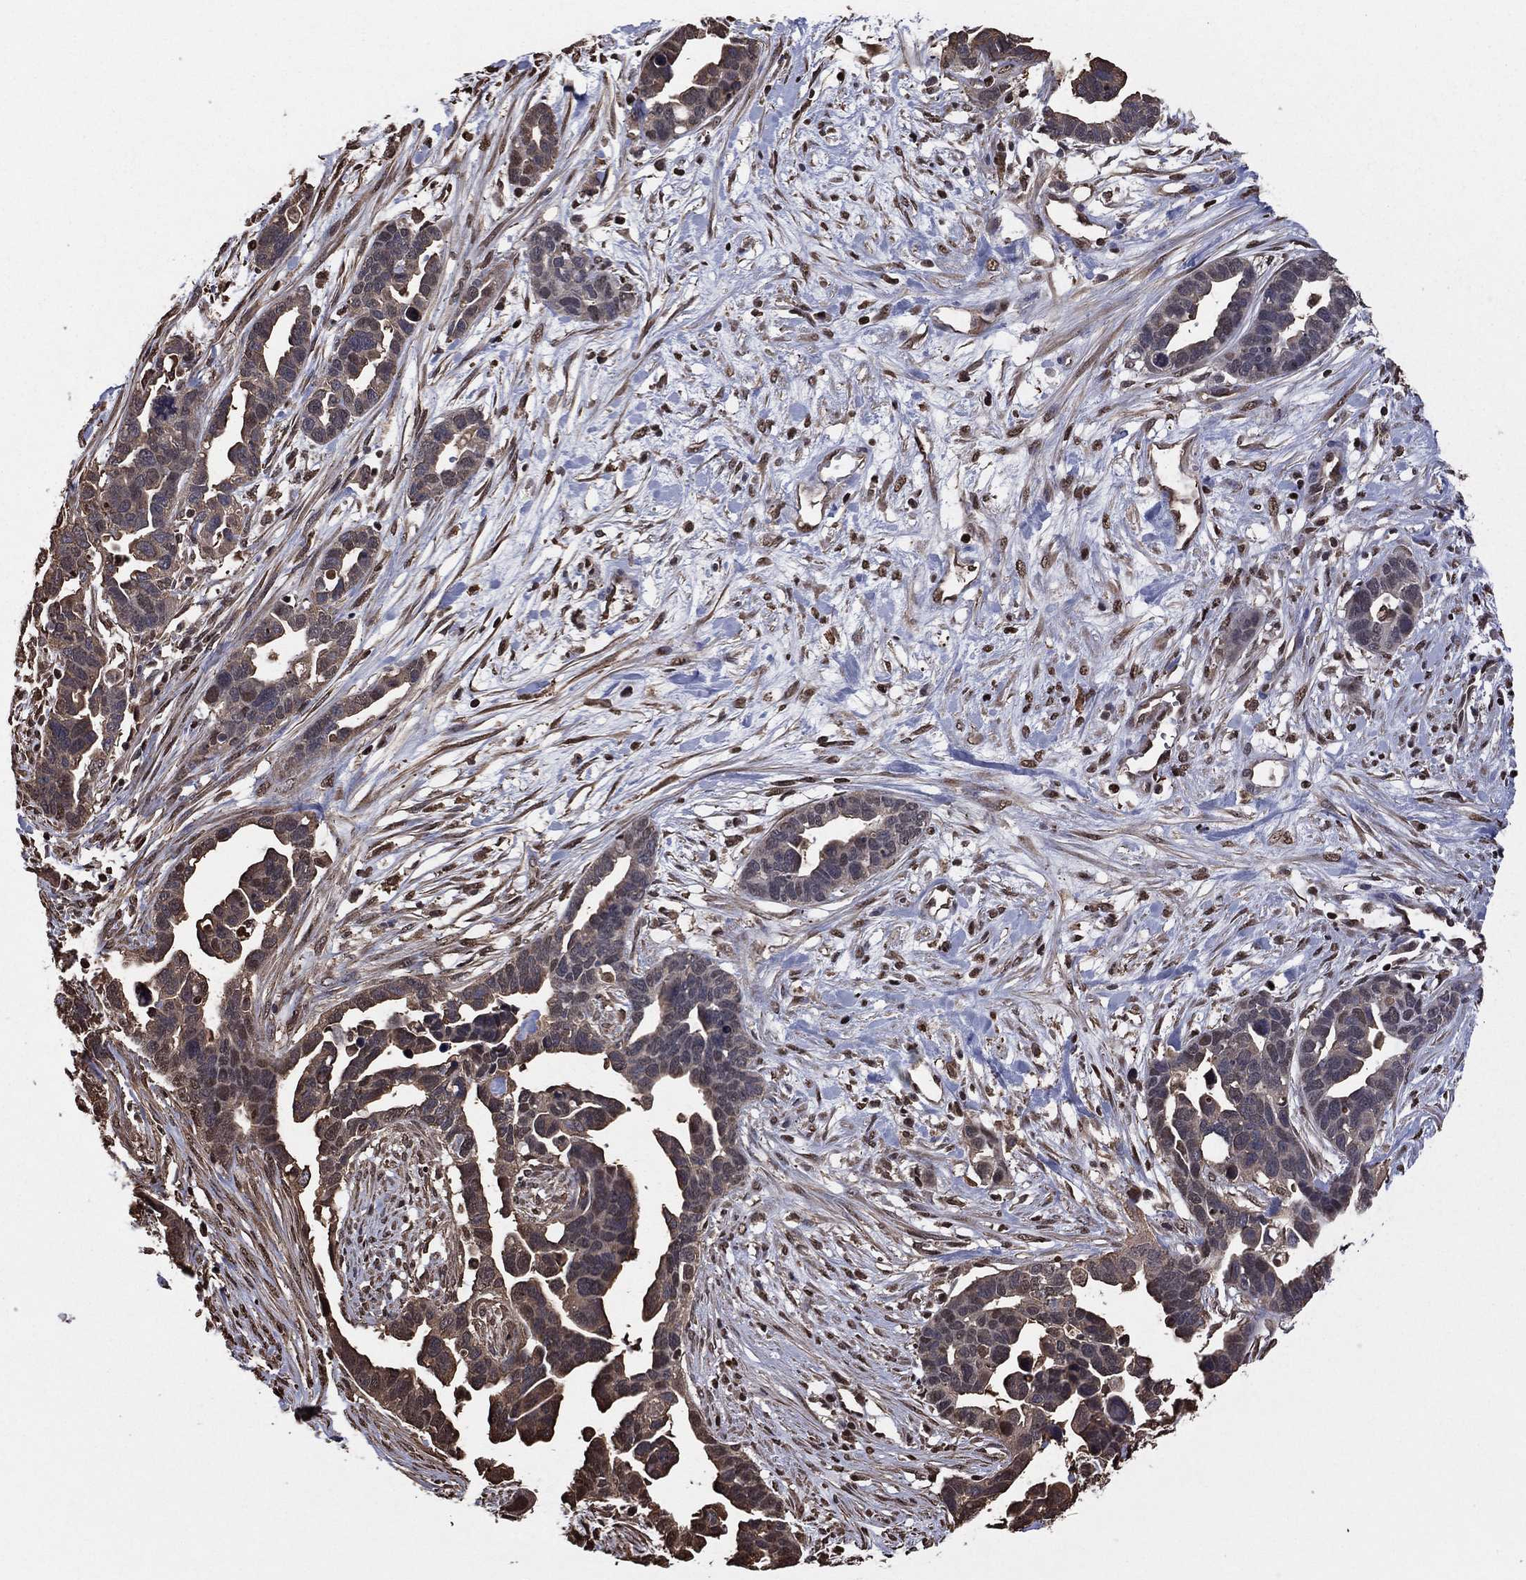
{"staining": {"intensity": "moderate", "quantity": "25%-75%", "location": "cytoplasmic/membranous"}, "tissue": "ovarian cancer", "cell_type": "Tumor cells", "image_type": "cancer", "snomed": [{"axis": "morphology", "description": "Cystadenocarcinoma, serous, NOS"}, {"axis": "topography", "description": "Ovary"}], "caption": "Tumor cells display medium levels of moderate cytoplasmic/membranous staining in approximately 25%-75% of cells in ovarian cancer (serous cystadenocarcinoma).", "gene": "GAPDH", "patient": {"sex": "female", "age": 54}}